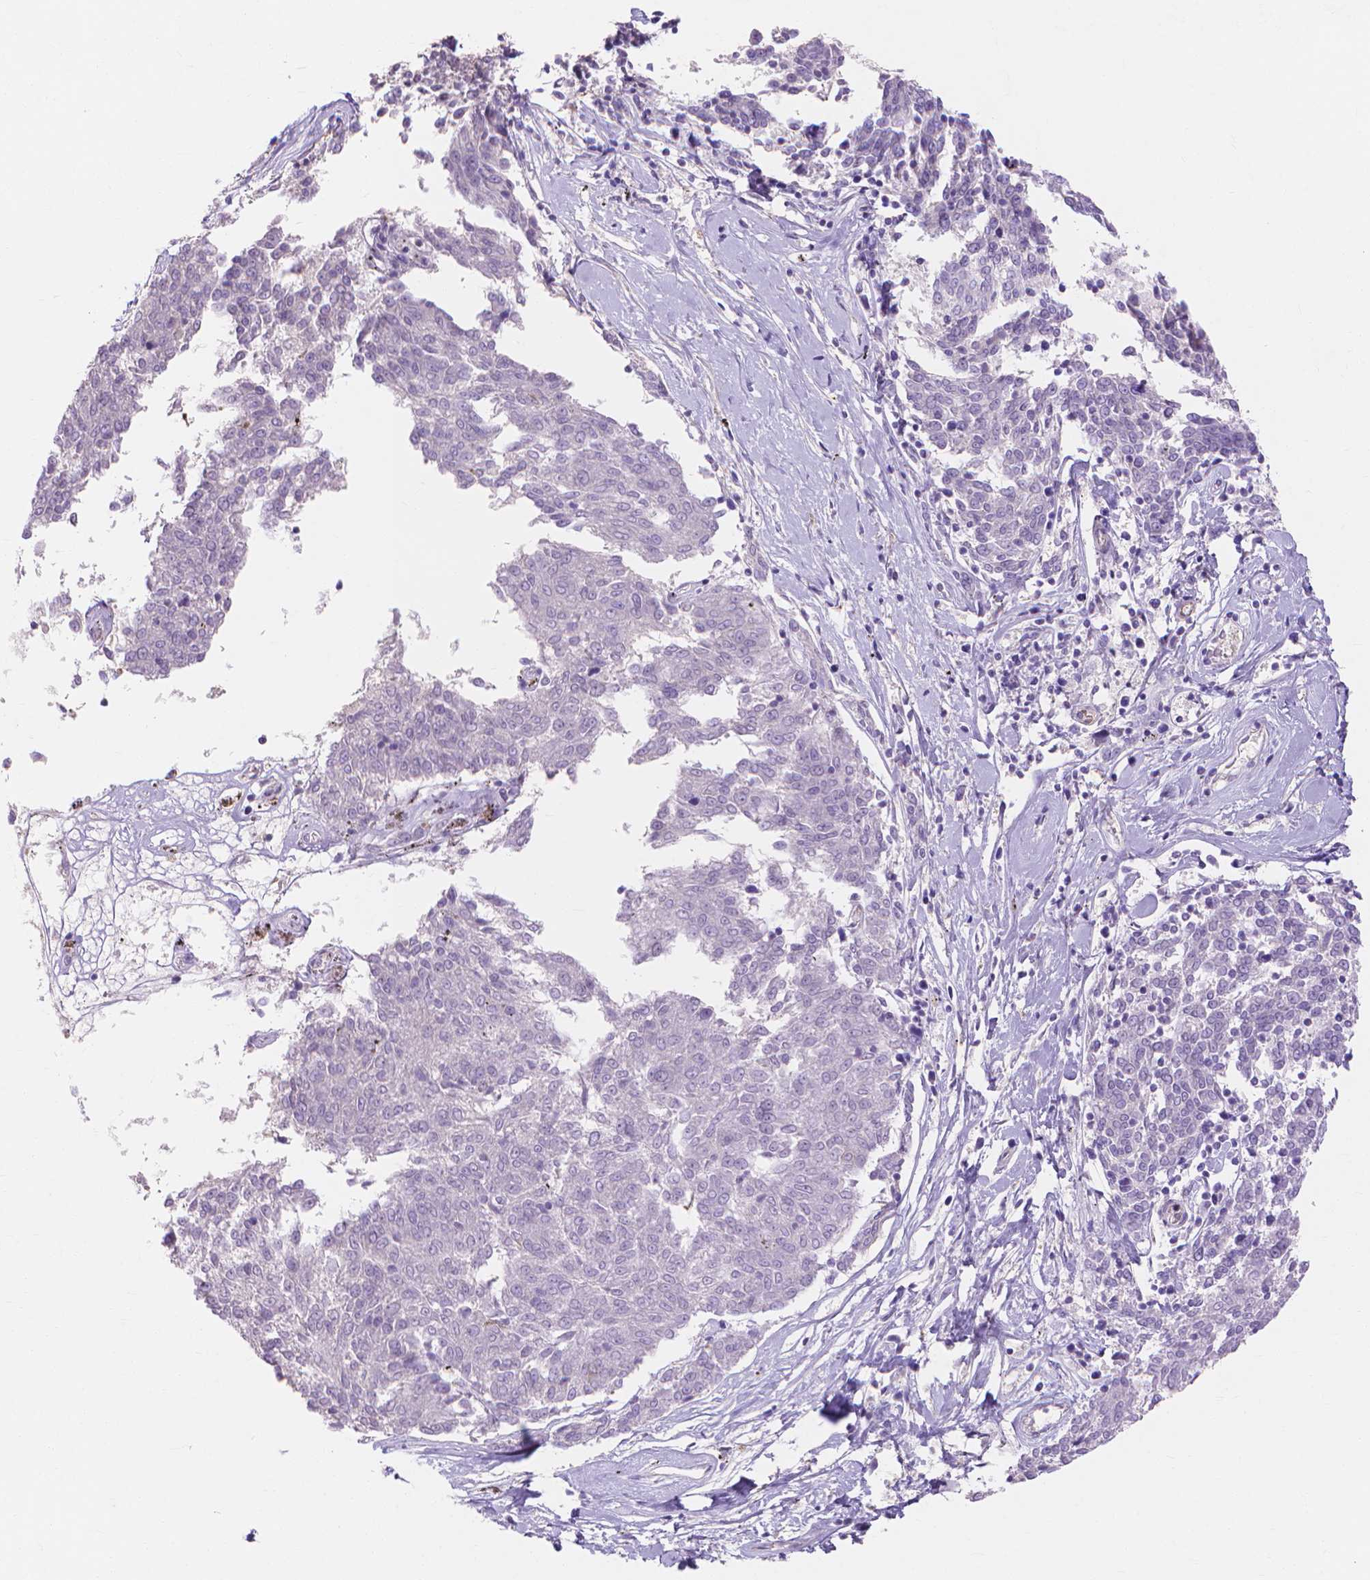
{"staining": {"intensity": "negative", "quantity": "none", "location": "none"}, "tissue": "melanoma", "cell_type": "Tumor cells", "image_type": "cancer", "snomed": [{"axis": "morphology", "description": "Malignant melanoma, NOS"}, {"axis": "topography", "description": "Skin"}], "caption": "Melanoma was stained to show a protein in brown. There is no significant staining in tumor cells.", "gene": "MBLAC1", "patient": {"sex": "female", "age": 72}}